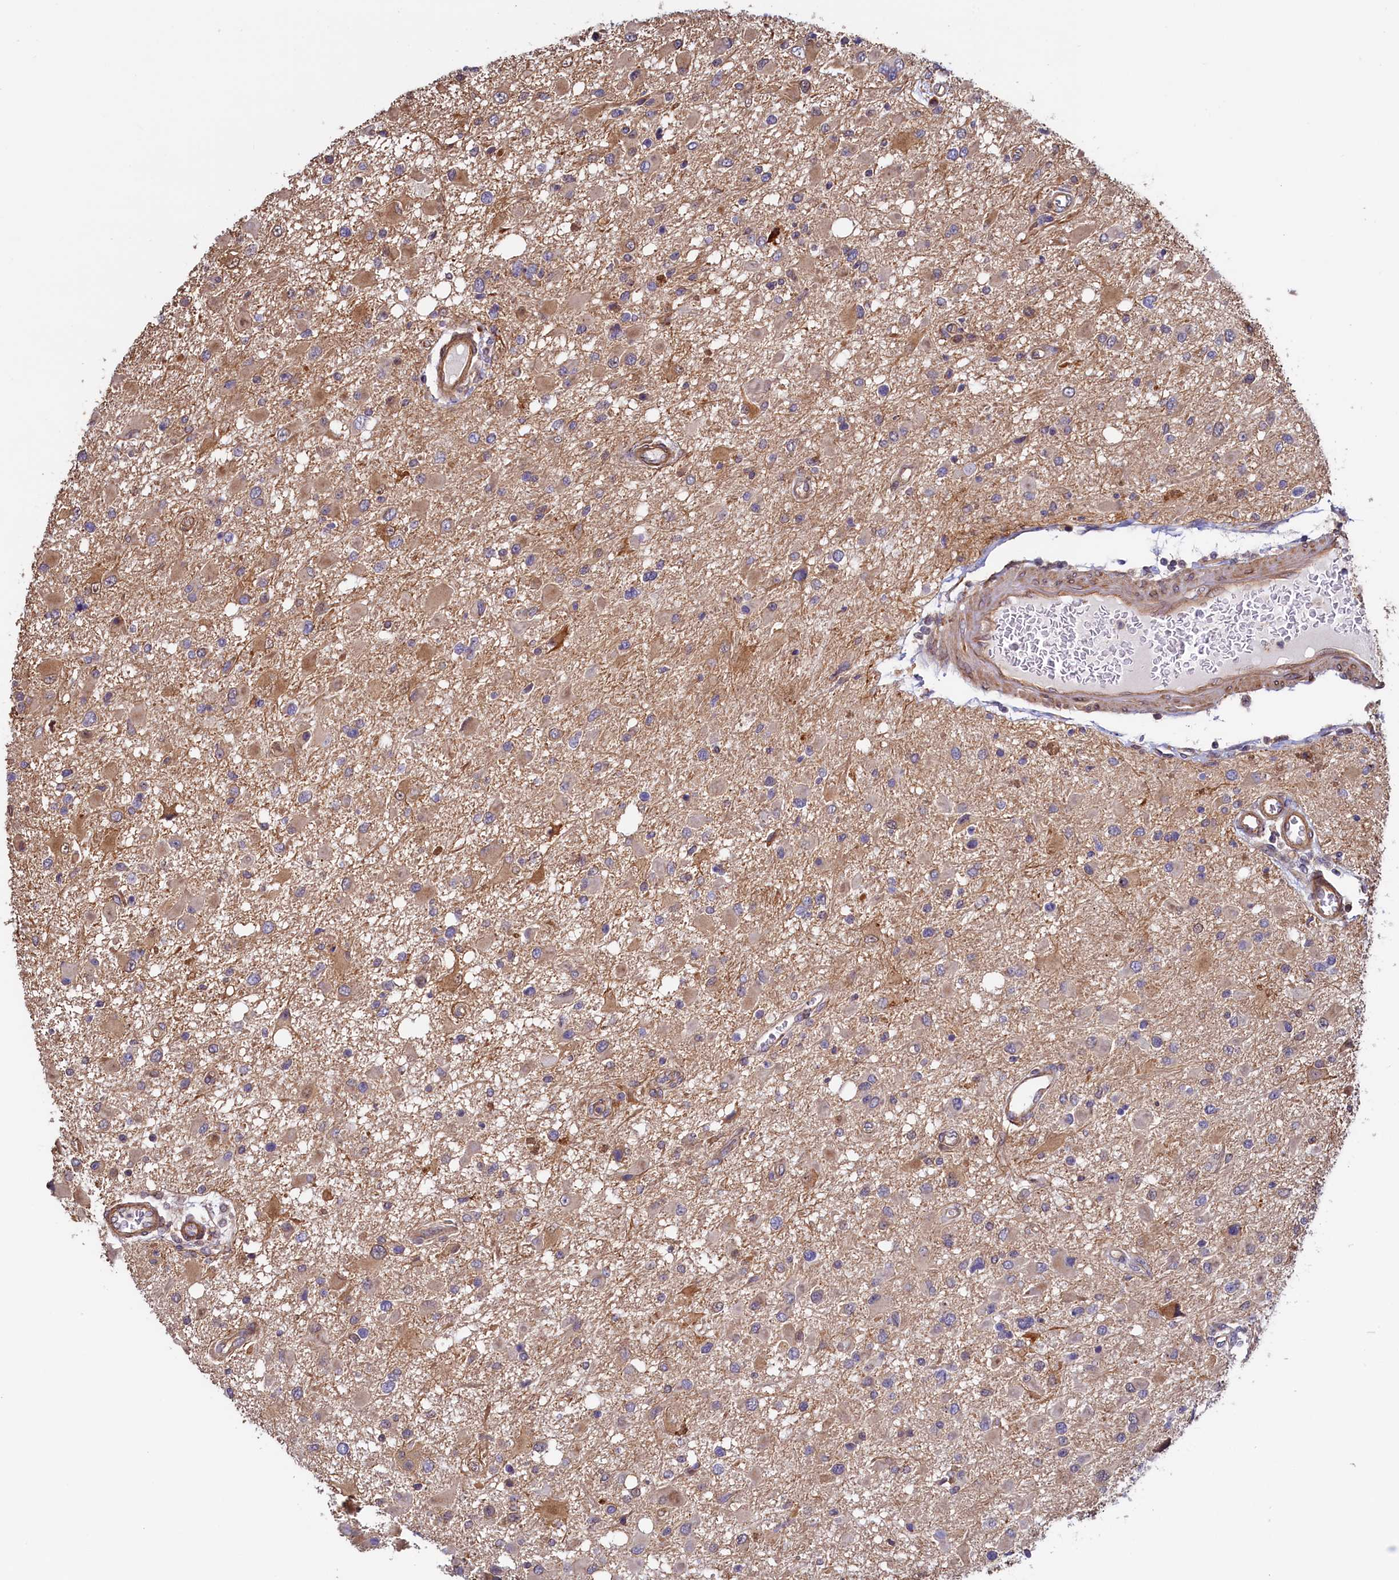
{"staining": {"intensity": "weak", "quantity": "<25%", "location": "cytoplasmic/membranous"}, "tissue": "glioma", "cell_type": "Tumor cells", "image_type": "cancer", "snomed": [{"axis": "morphology", "description": "Glioma, malignant, High grade"}, {"axis": "topography", "description": "Brain"}], "caption": "The histopathology image reveals no significant staining in tumor cells of high-grade glioma (malignant).", "gene": "ATXN2L", "patient": {"sex": "male", "age": 53}}